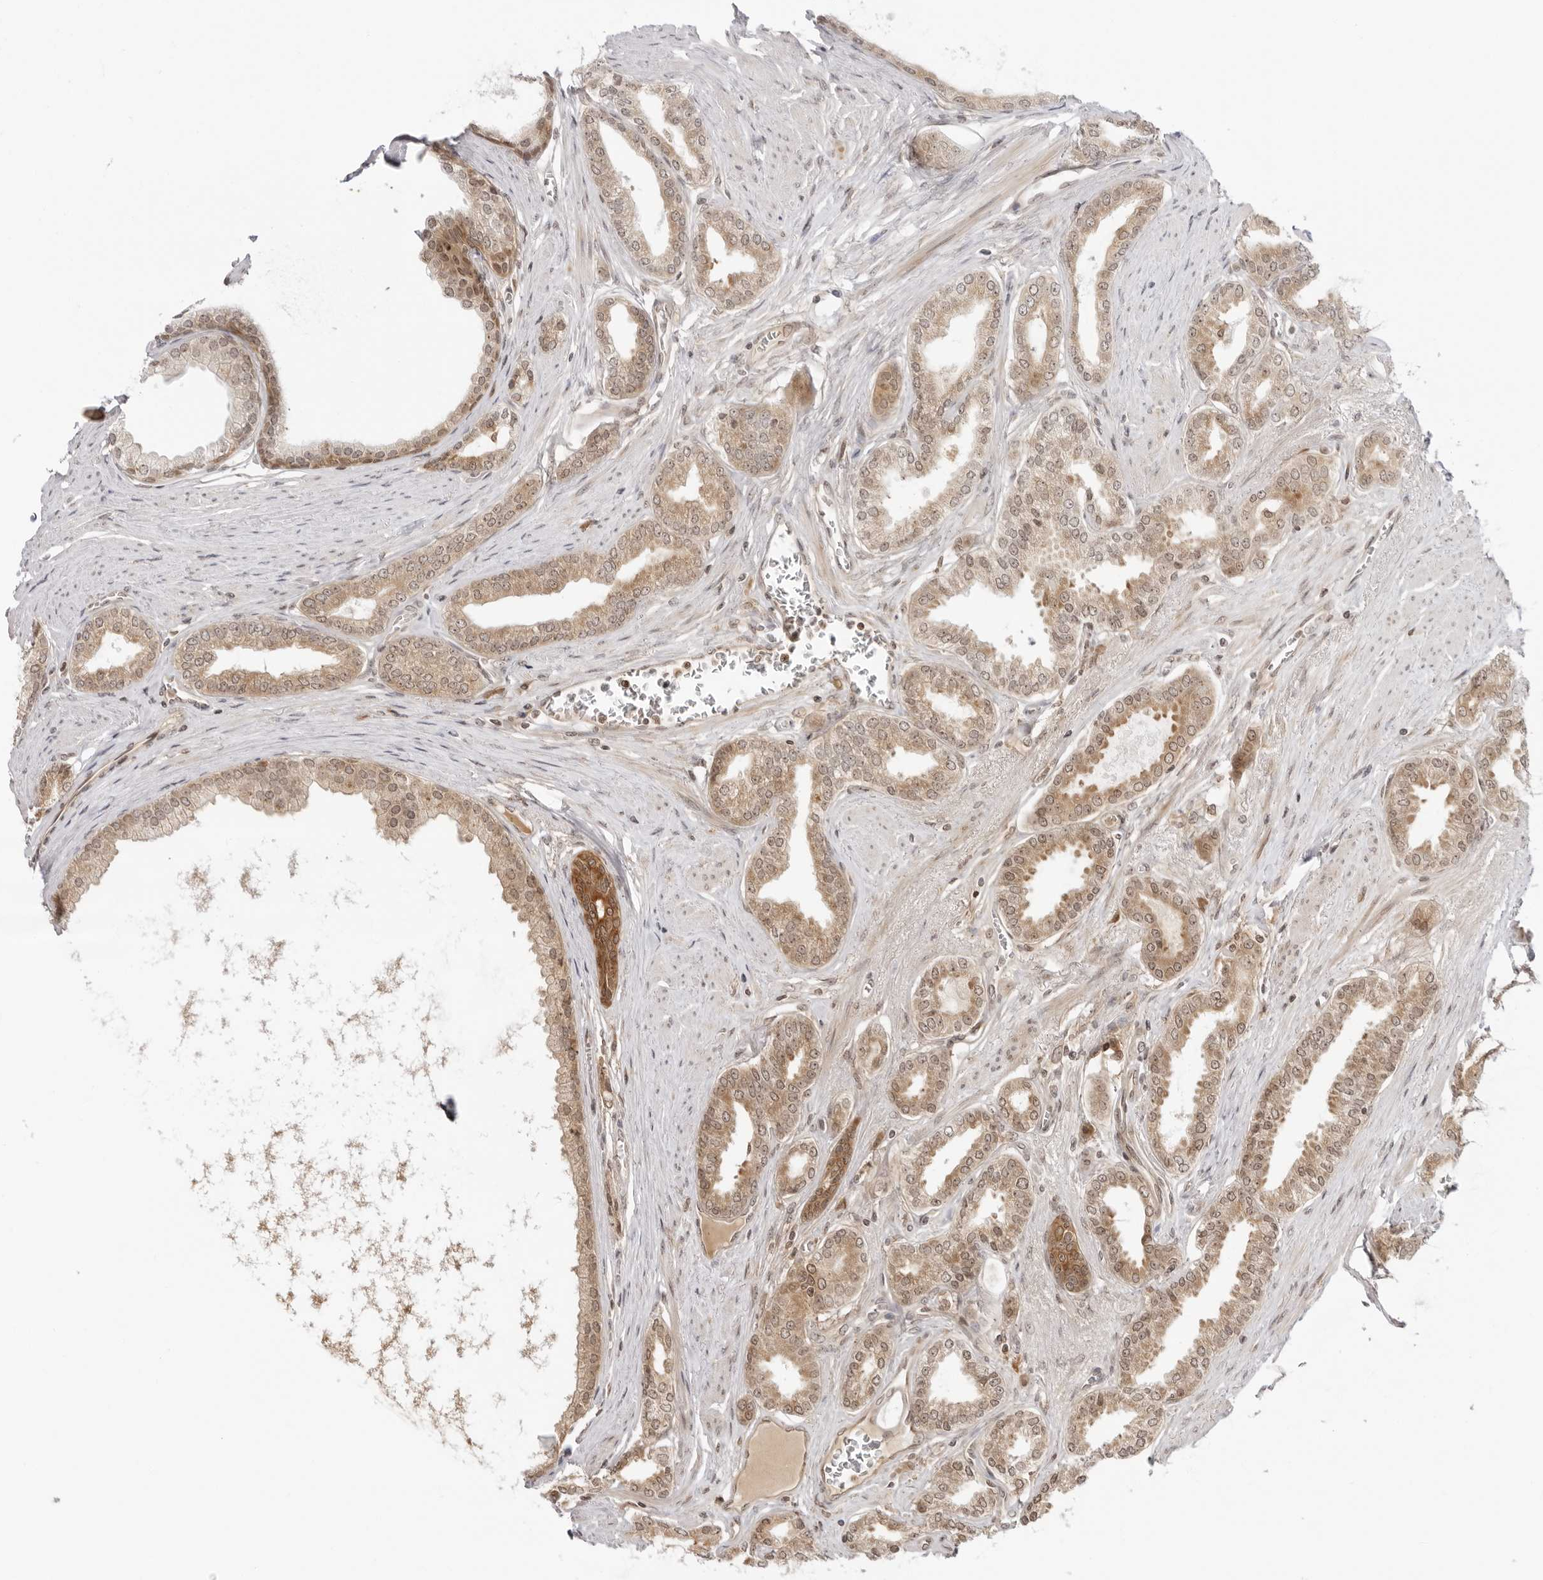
{"staining": {"intensity": "moderate", "quantity": ">75%", "location": "cytoplasmic/membranous,nuclear"}, "tissue": "prostate cancer", "cell_type": "Tumor cells", "image_type": "cancer", "snomed": [{"axis": "morphology", "description": "Adenocarcinoma, Low grade"}, {"axis": "topography", "description": "Prostate"}], "caption": "IHC histopathology image of neoplastic tissue: adenocarcinoma (low-grade) (prostate) stained using IHC shows medium levels of moderate protein expression localized specifically in the cytoplasmic/membranous and nuclear of tumor cells, appearing as a cytoplasmic/membranous and nuclear brown color.", "gene": "PRRC2C", "patient": {"sex": "male", "age": 63}}